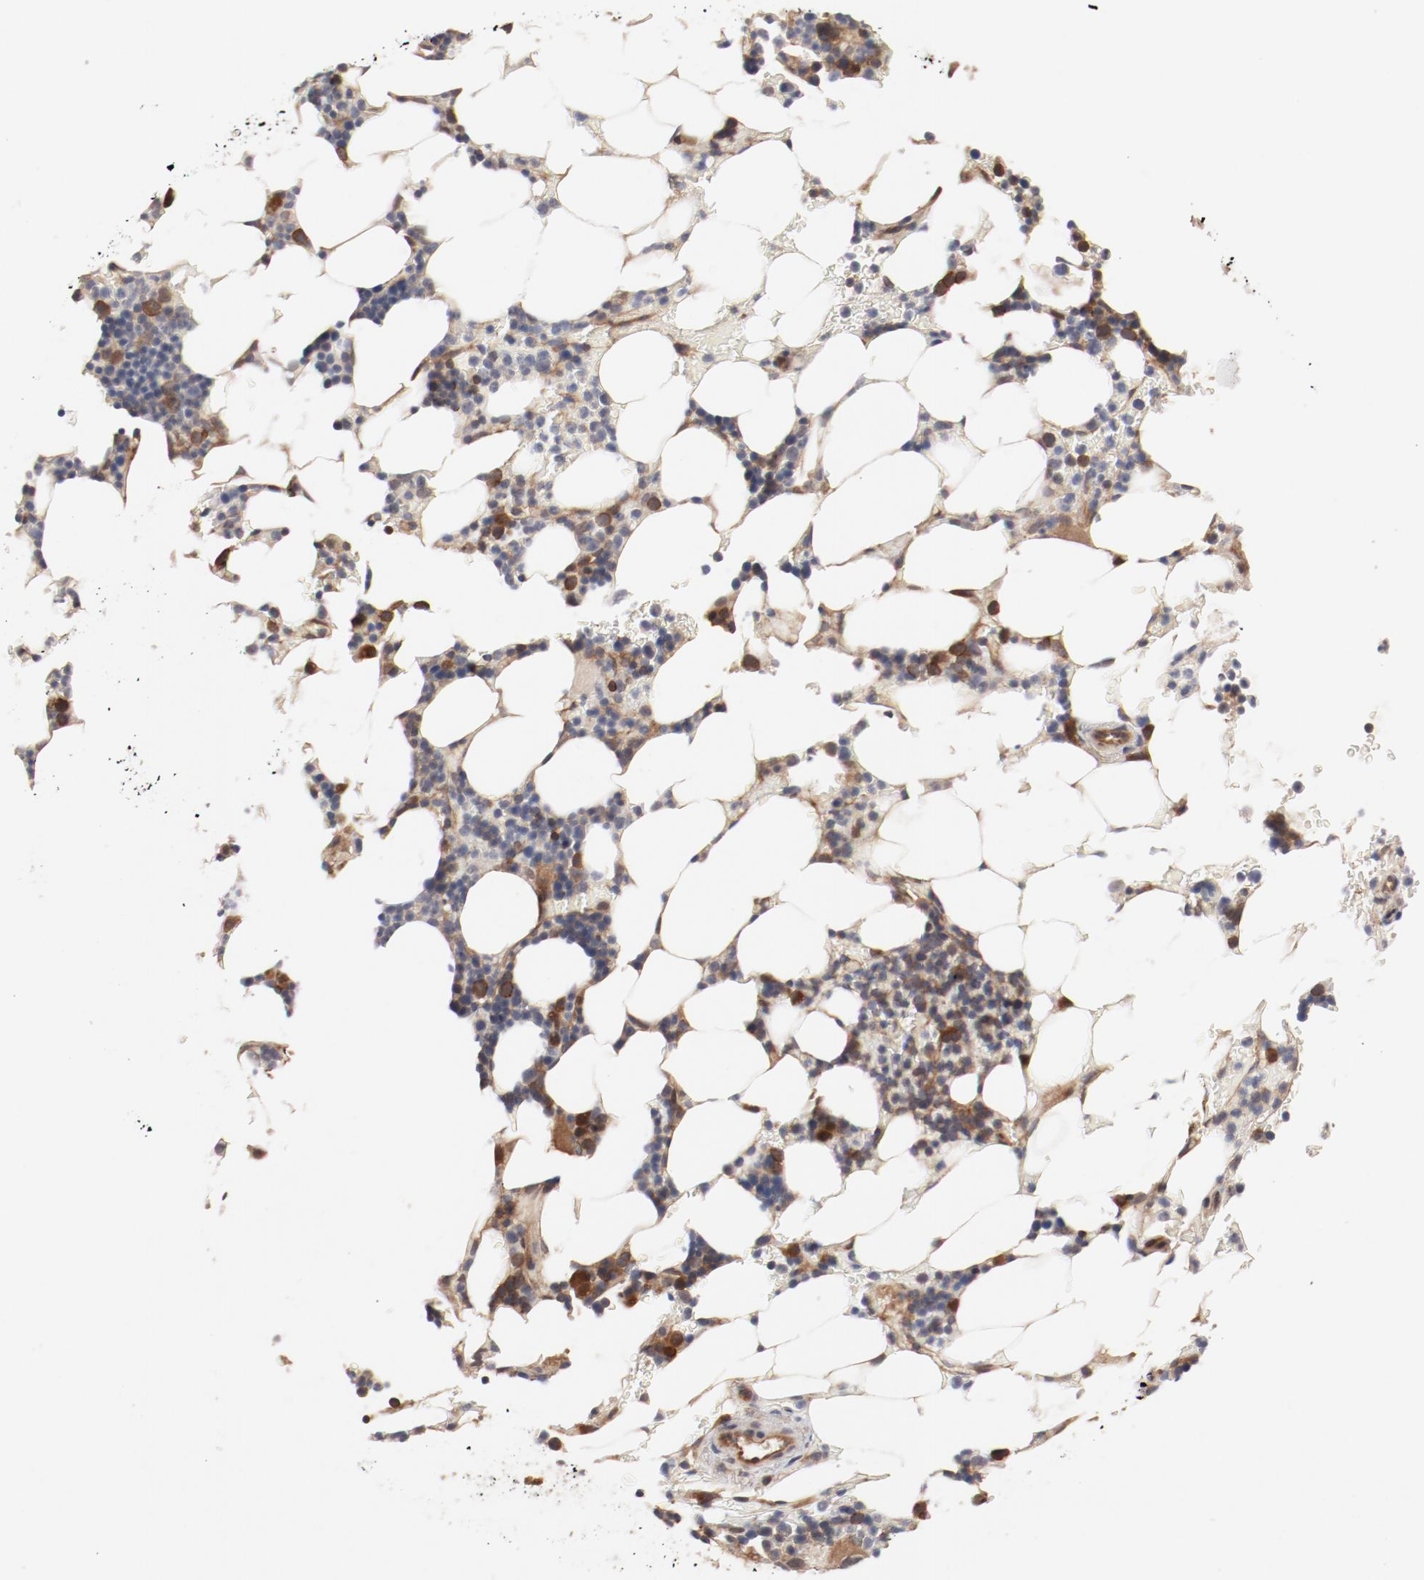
{"staining": {"intensity": "moderate", "quantity": "25%-75%", "location": "cytoplasmic/membranous"}, "tissue": "bone marrow", "cell_type": "Hematopoietic cells", "image_type": "normal", "snomed": [{"axis": "morphology", "description": "Normal tissue, NOS"}, {"axis": "topography", "description": "Bone marrow"}], "caption": "This is a histology image of immunohistochemistry staining of benign bone marrow, which shows moderate positivity in the cytoplasmic/membranous of hematopoietic cells.", "gene": "PITPNM2", "patient": {"sex": "female", "age": 73}}